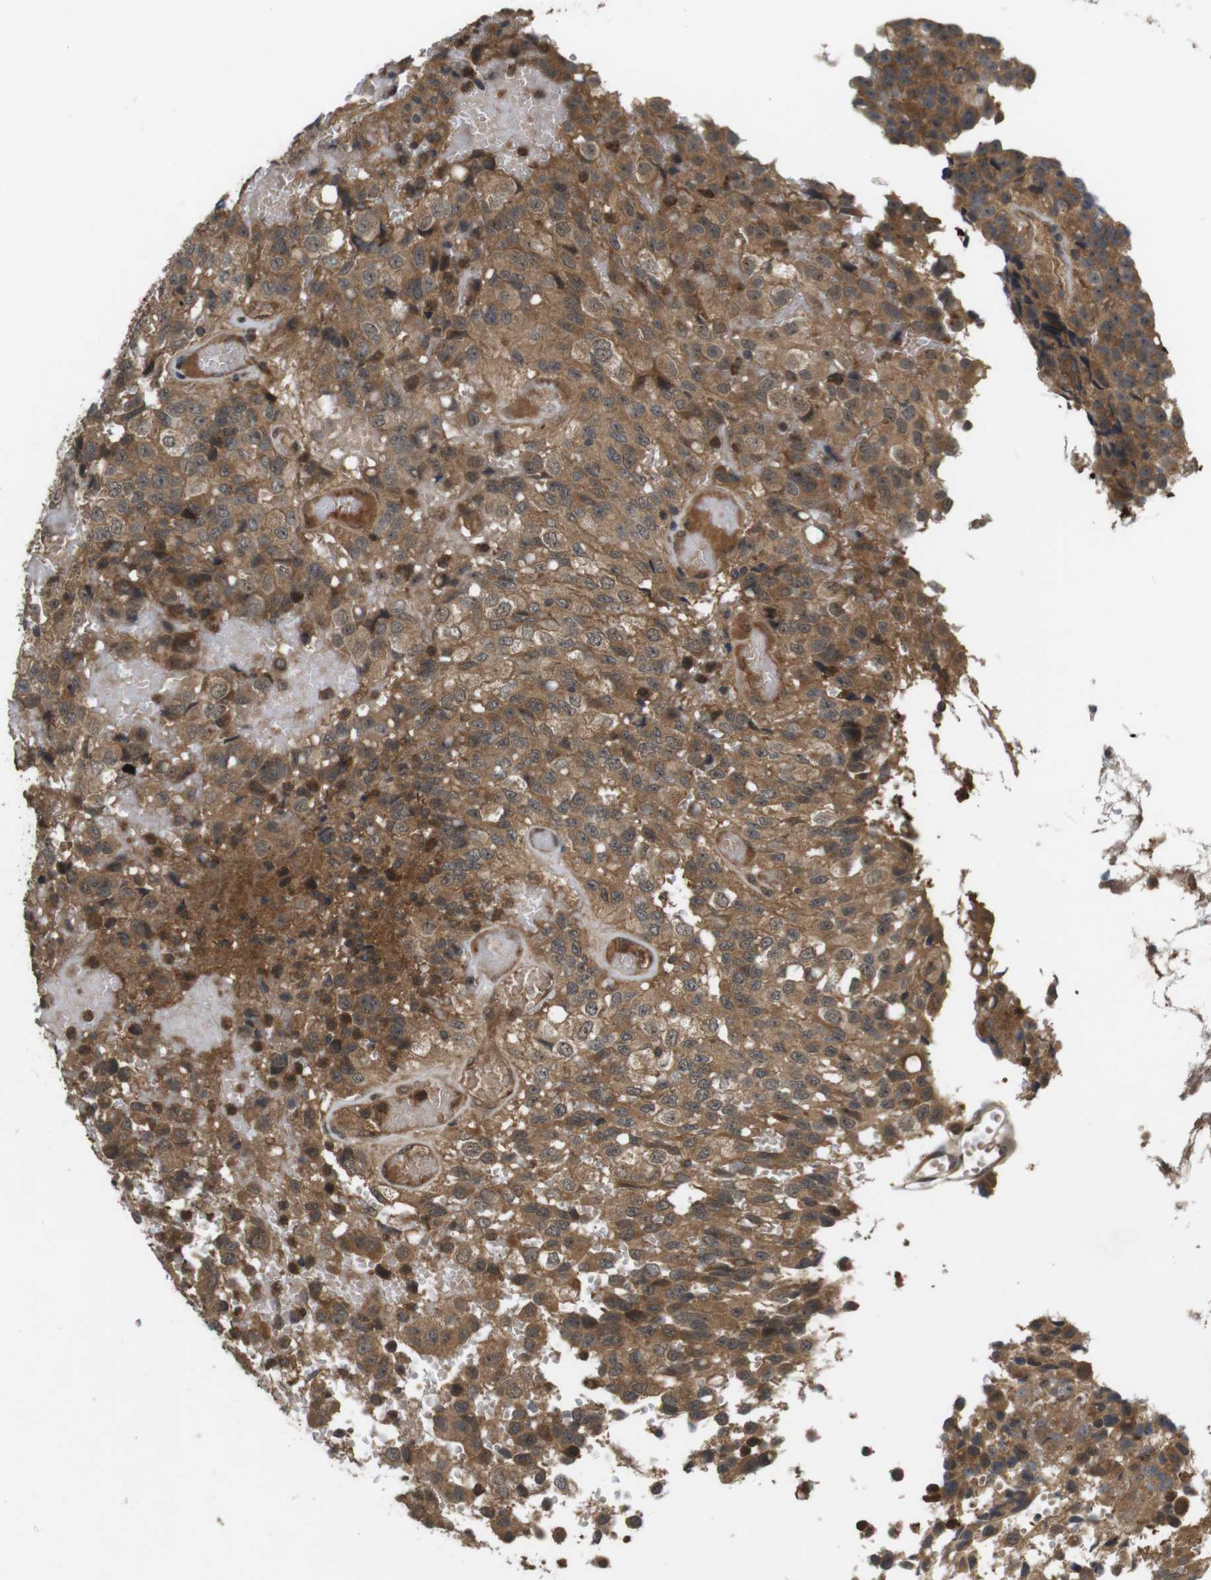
{"staining": {"intensity": "moderate", "quantity": ">75%", "location": "cytoplasmic/membranous"}, "tissue": "glioma", "cell_type": "Tumor cells", "image_type": "cancer", "snomed": [{"axis": "morphology", "description": "Glioma, malignant, High grade"}, {"axis": "topography", "description": "Brain"}], "caption": "This image demonstrates glioma stained with immunohistochemistry to label a protein in brown. The cytoplasmic/membranous of tumor cells show moderate positivity for the protein. Nuclei are counter-stained blue.", "gene": "NFKBIE", "patient": {"sex": "male", "age": 32}}